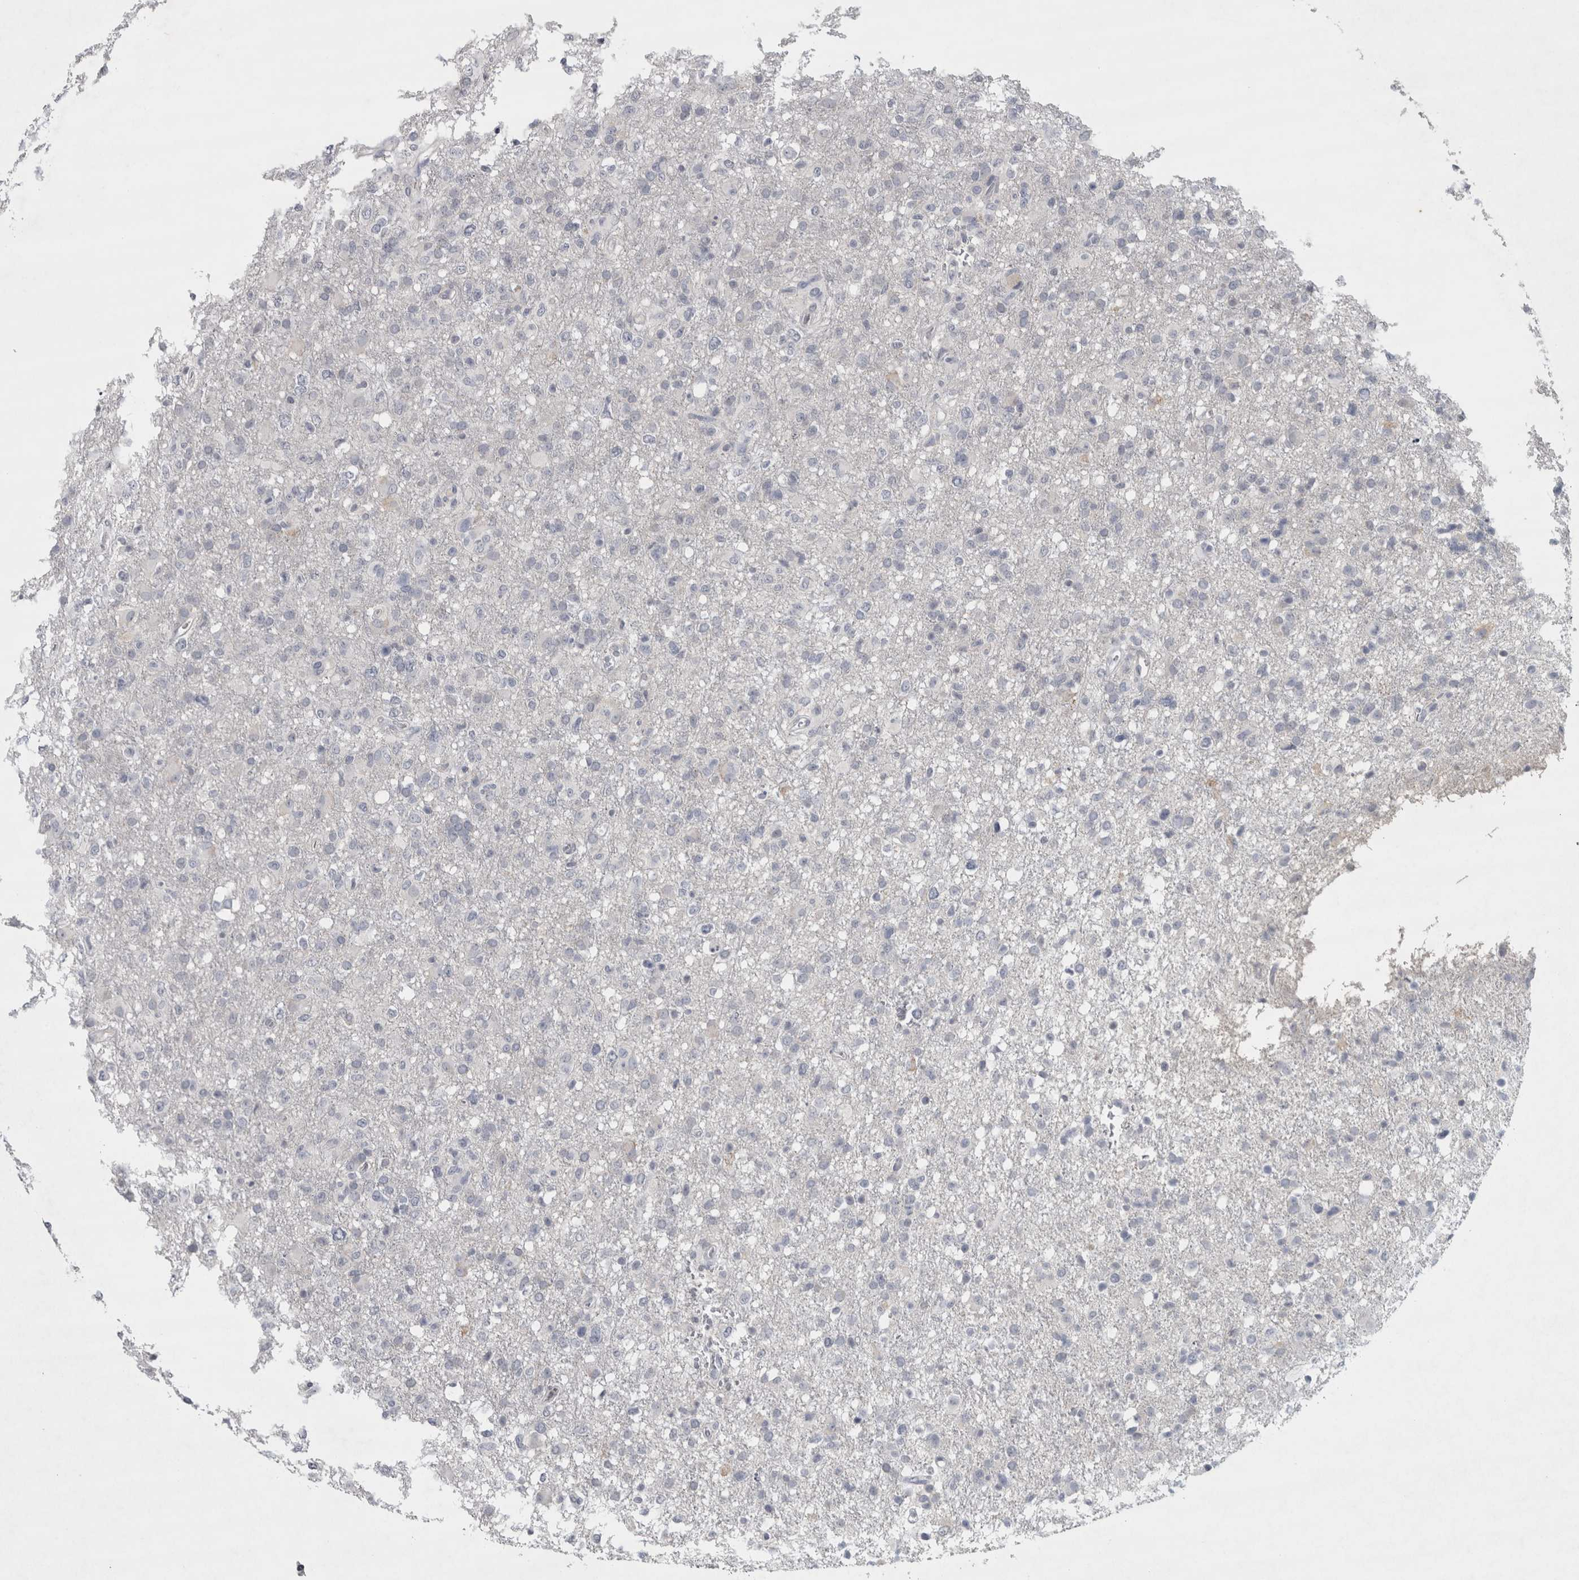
{"staining": {"intensity": "negative", "quantity": "none", "location": "none"}, "tissue": "glioma", "cell_type": "Tumor cells", "image_type": "cancer", "snomed": [{"axis": "morphology", "description": "Glioma, malignant, High grade"}, {"axis": "topography", "description": "Brain"}], "caption": "Protein analysis of malignant high-grade glioma exhibits no significant positivity in tumor cells.", "gene": "WNT7A", "patient": {"sex": "female", "age": 57}}